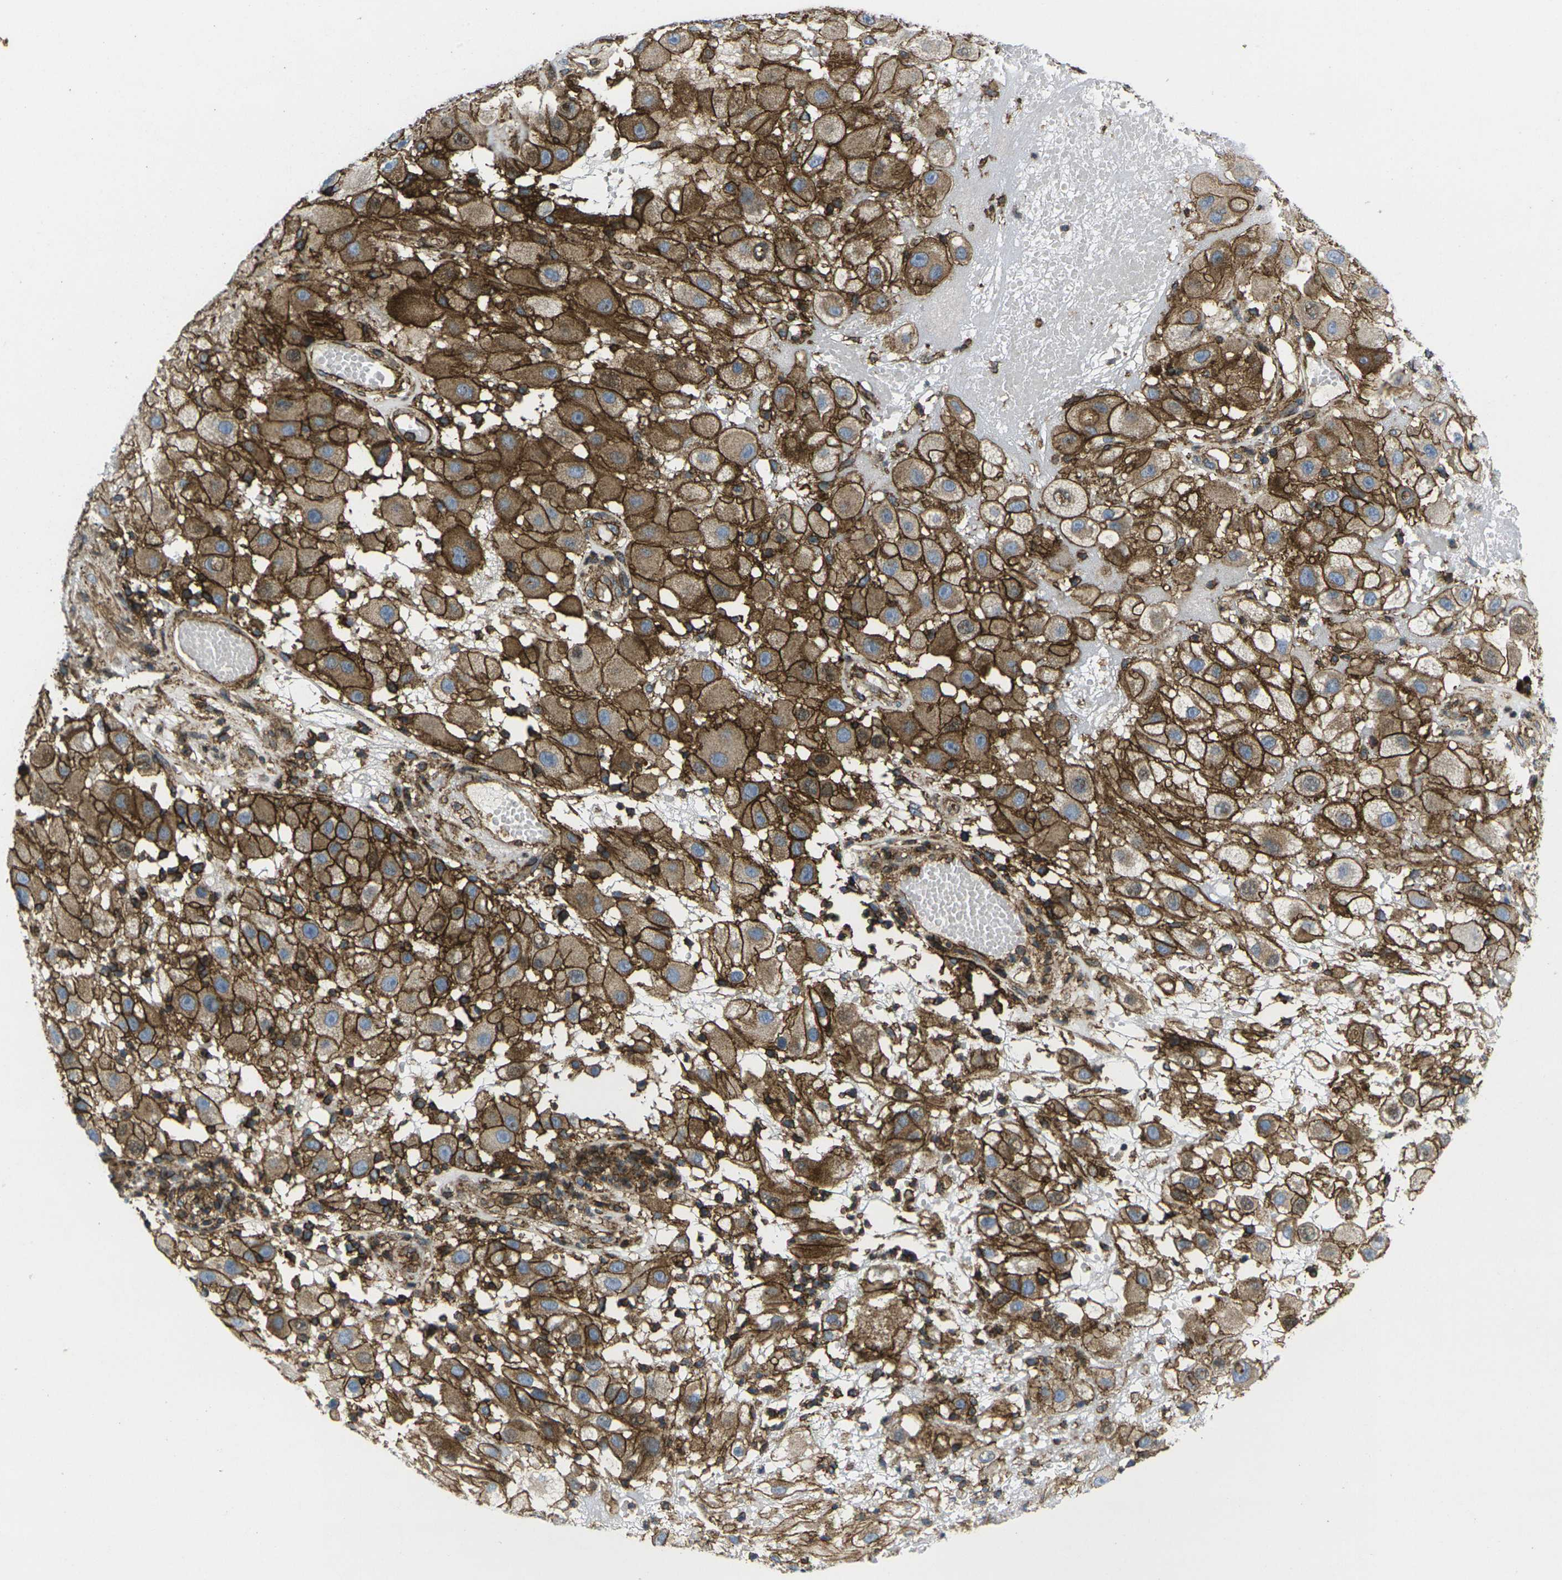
{"staining": {"intensity": "strong", "quantity": ">75%", "location": "cytoplasmic/membranous"}, "tissue": "melanoma", "cell_type": "Tumor cells", "image_type": "cancer", "snomed": [{"axis": "morphology", "description": "Malignant melanoma, NOS"}, {"axis": "topography", "description": "Skin"}], "caption": "Immunohistochemical staining of malignant melanoma exhibits high levels of strong cytoplasmic/membranous positivity in about >75% of tumor cells. (brown staining indicates protein expression, while blue staining denotes nuclei).", "gene": "IQGAP1", "patient": {"sex": "female", "age": 81}}